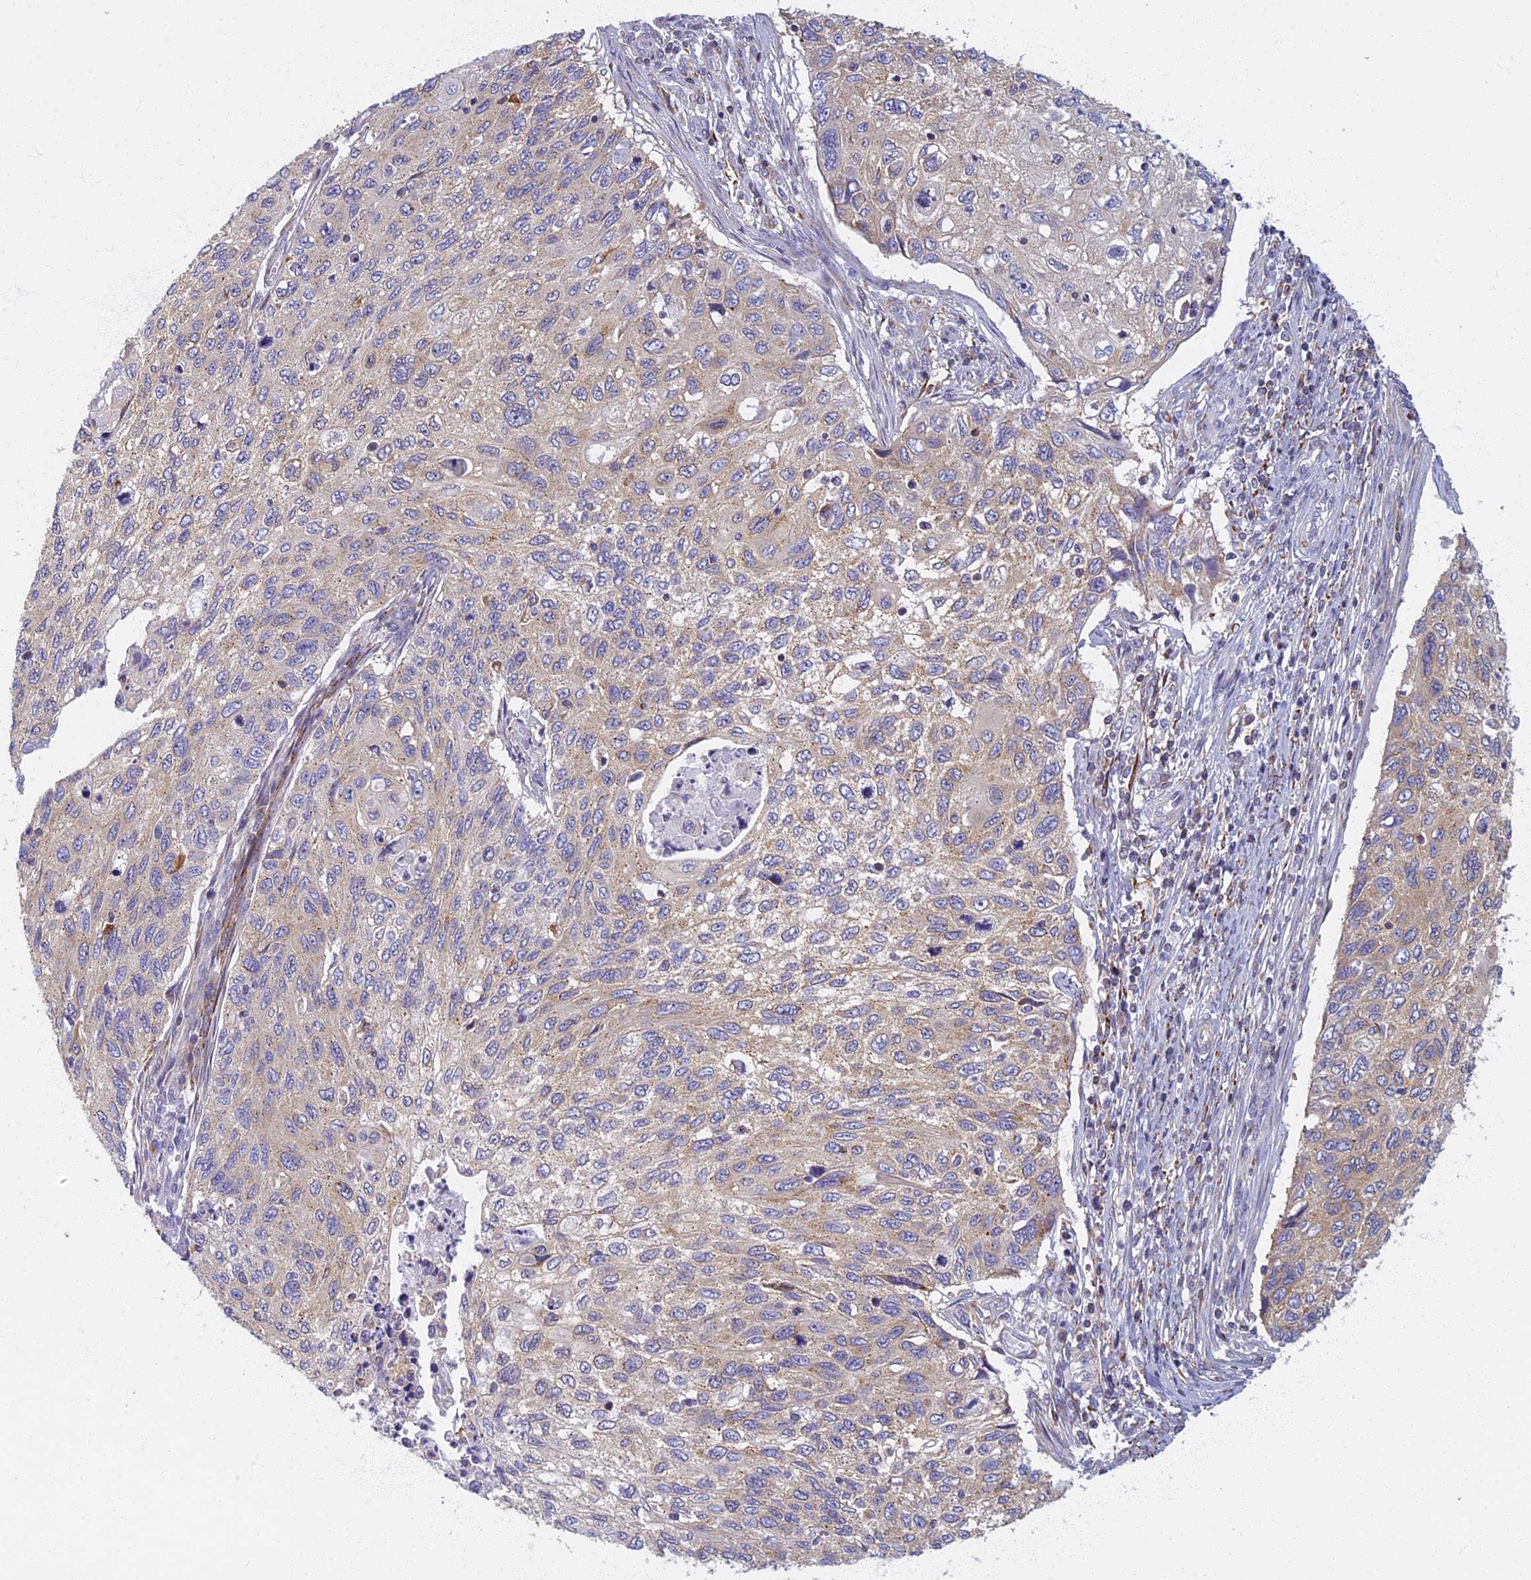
{"staining": {"intensity": "negative", "quantity": "none", "location": "none"}, "tissue": "cervical cancer", "cell_type": "Tumor cells", "image_type": "cancer", "snomed": [{"axis": "morphology", "description": "Squamous cell carcinoma, NOS"}, {"axis": "topography", "description": "Cervix"}], "caption": "High magnification brightfield microscopy of cervical squamous cell carcinoma stained with DAB (brown) and counterstained with hematoxylin (blue): tumor cells show no significant positivity.", "gene": "NOL10", "patient": {"sex": "female", "age": 70}}